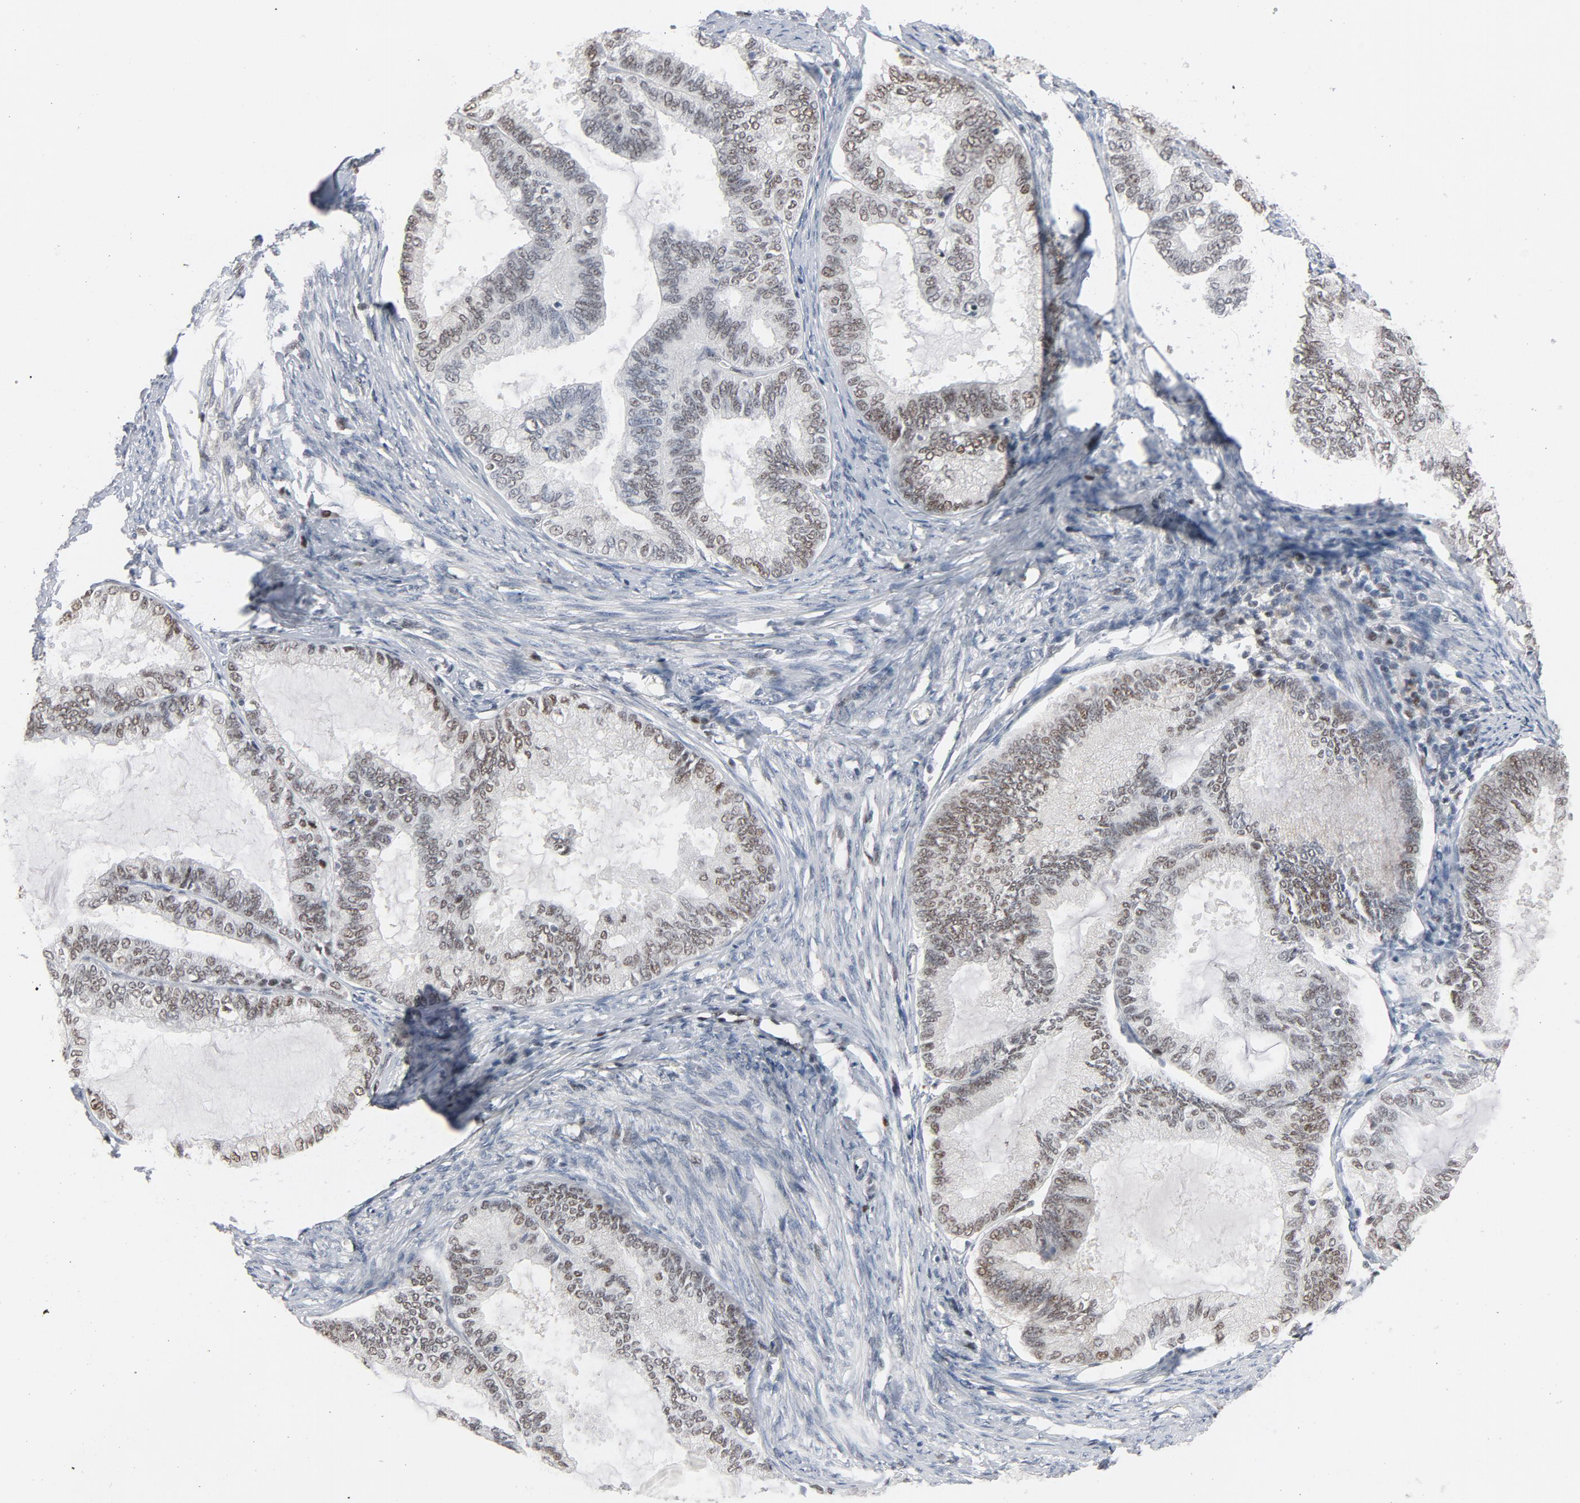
{"staining": {"intensity": "moderate", "quantity": "25%-75%", "location": "nuclear"}, "tissue": "endometrial cancer", "cell_type": "Tumor cells", "image_type": "cancer", "snomed": [{"axis": "morphology", "description": "Adenocarcinoma, NOS"}, {"axis": "topography", "description": "Endometrium"}], "caption": "Immunohistochemistry (IHC) of endometrial cancer demonstrates medium levels of moderate nuclear positivity in approximately 25%-75% of tumor cells.", "gene": "JMJD6", "patient": {"sex": "female", "age": 86}}